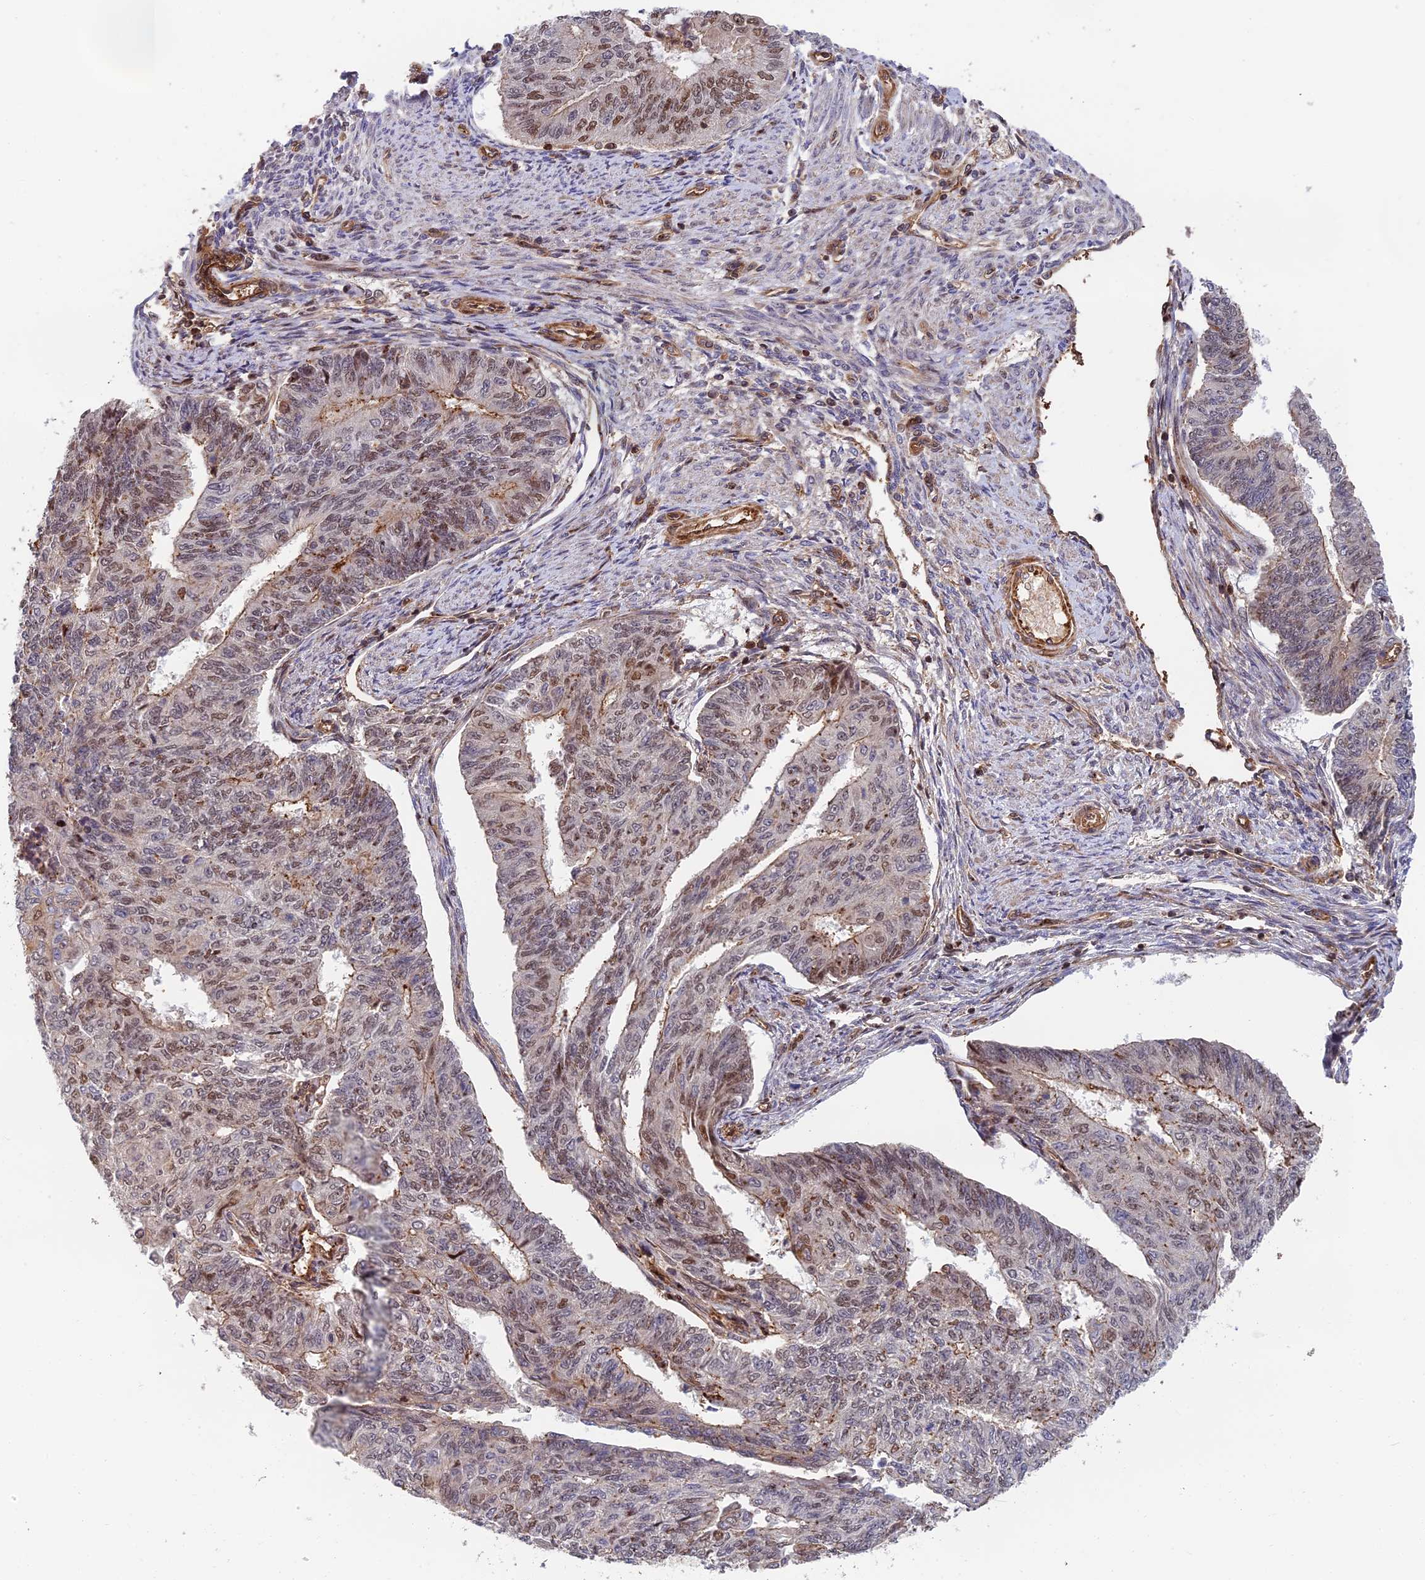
{"staining": {"intensity": "moderate", "quantity": "25%-75%", "location": "cytoplasmic/membranous,nuclear"}, "tissue": "endometrial cancer", "cell_type": "Tumor cells", "image_type": "cancer", "snomed": [{"axis": "morphology", "description": "Adenocarcinoma, NOS"}, {"axis": "topography", "description": "Endometrium"}], "caption": "Protein expression by immunohistochemistry (IHC) displays moderate cytoplasmic/membranous and nuclear staining in about 25%-75% of tumor cells in adenocarcinoma (endometrial).", "gene": "OSBPL1A", "patient": {"sex": "female", "age": 32}}